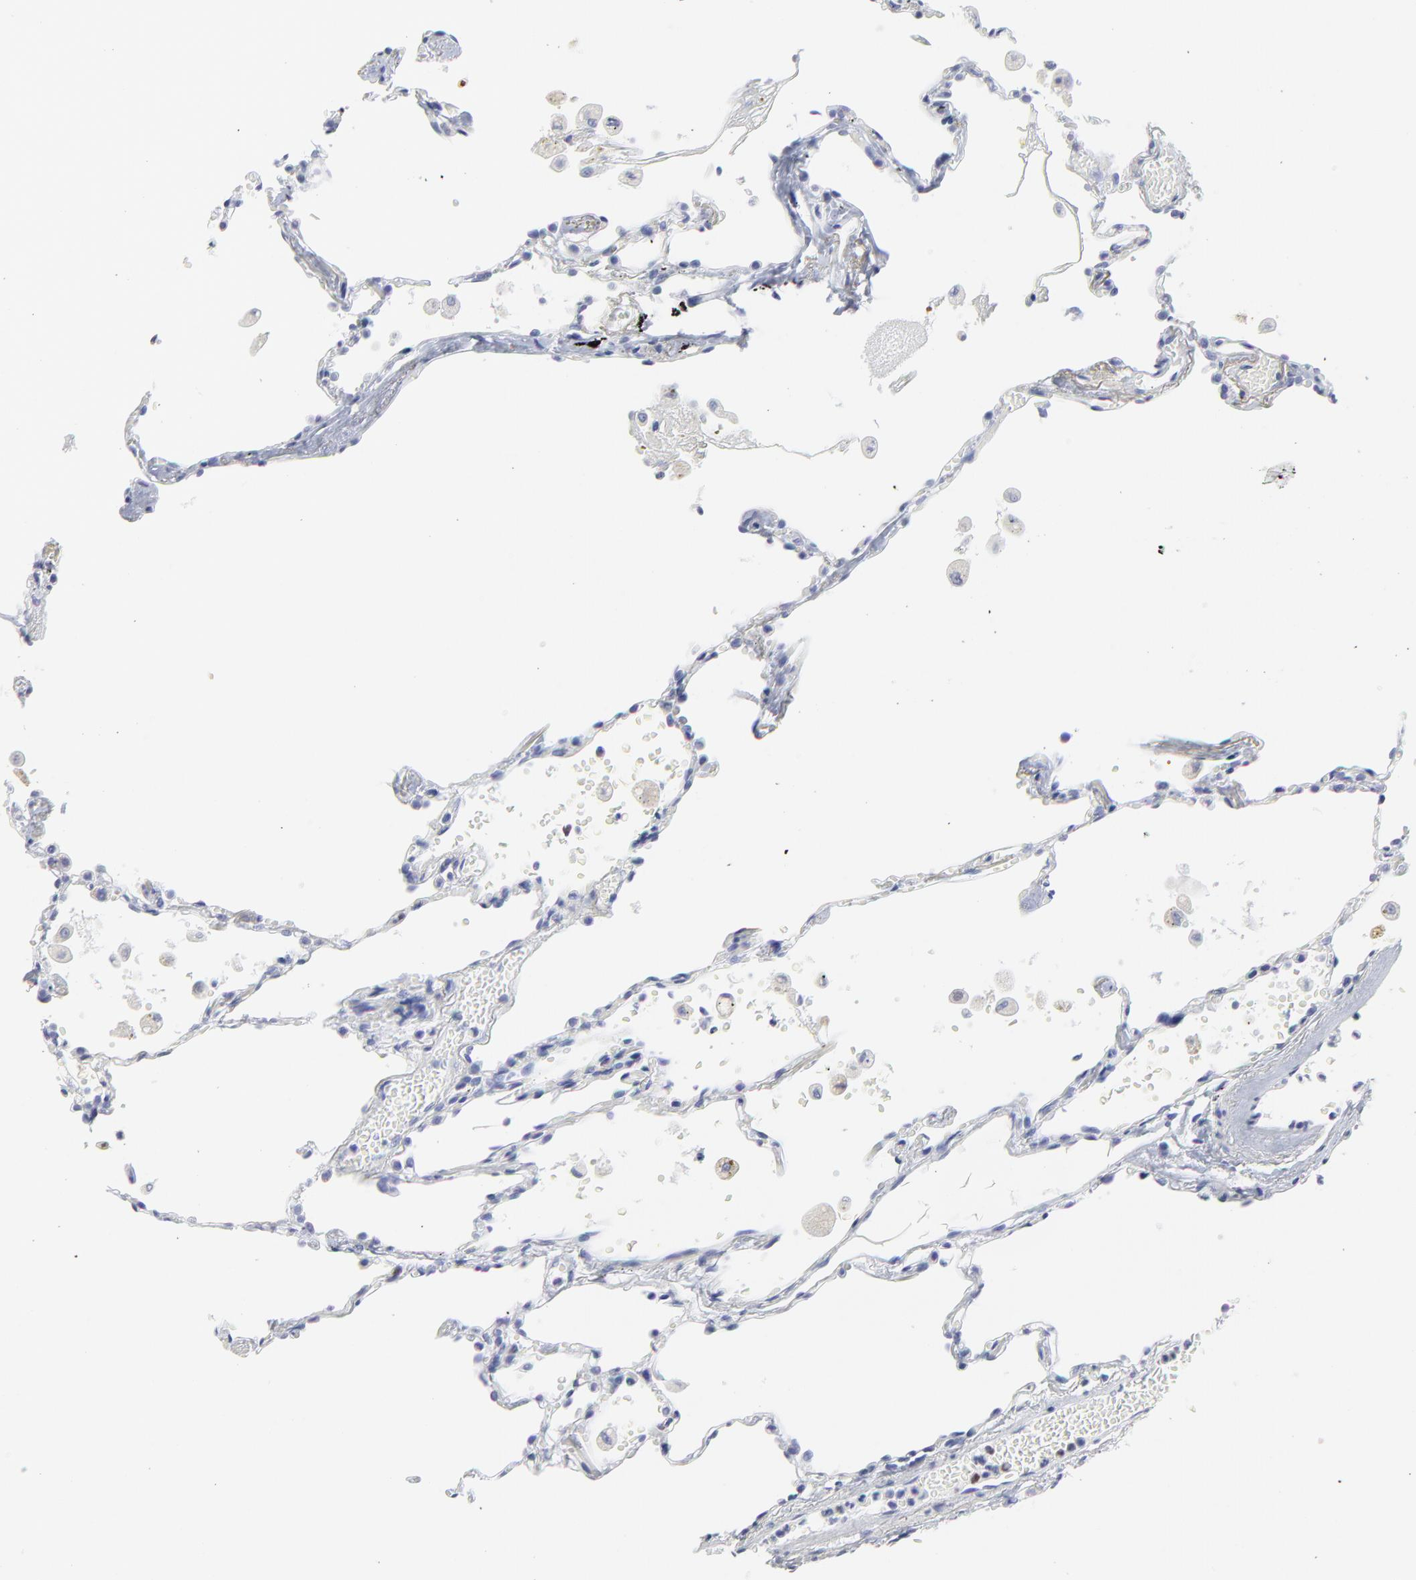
{"staining": {"intensity": "negative", "quantity": "none", "location": "none"}, "tissue": "lung", "cell_type": "Alveolar cells", "image_type": "normal", "snomed": [{"axis": "morphology", "description": "Normal tissue, NOS"}, {"axis": "topography", "description": "Lung"}], "caption": "This is a micrograph of immunohistochemistry (IHC) staining of unremarkable lung, which shows no positivity in alveolar cells. The staining is performed using DAB (3,3'-diaminobenzidine) brown chromogen with nuclei counter-stained in using hematoxylin.", "gene": "NCAPH", "patient": {"sex": "male", "age": 71}}